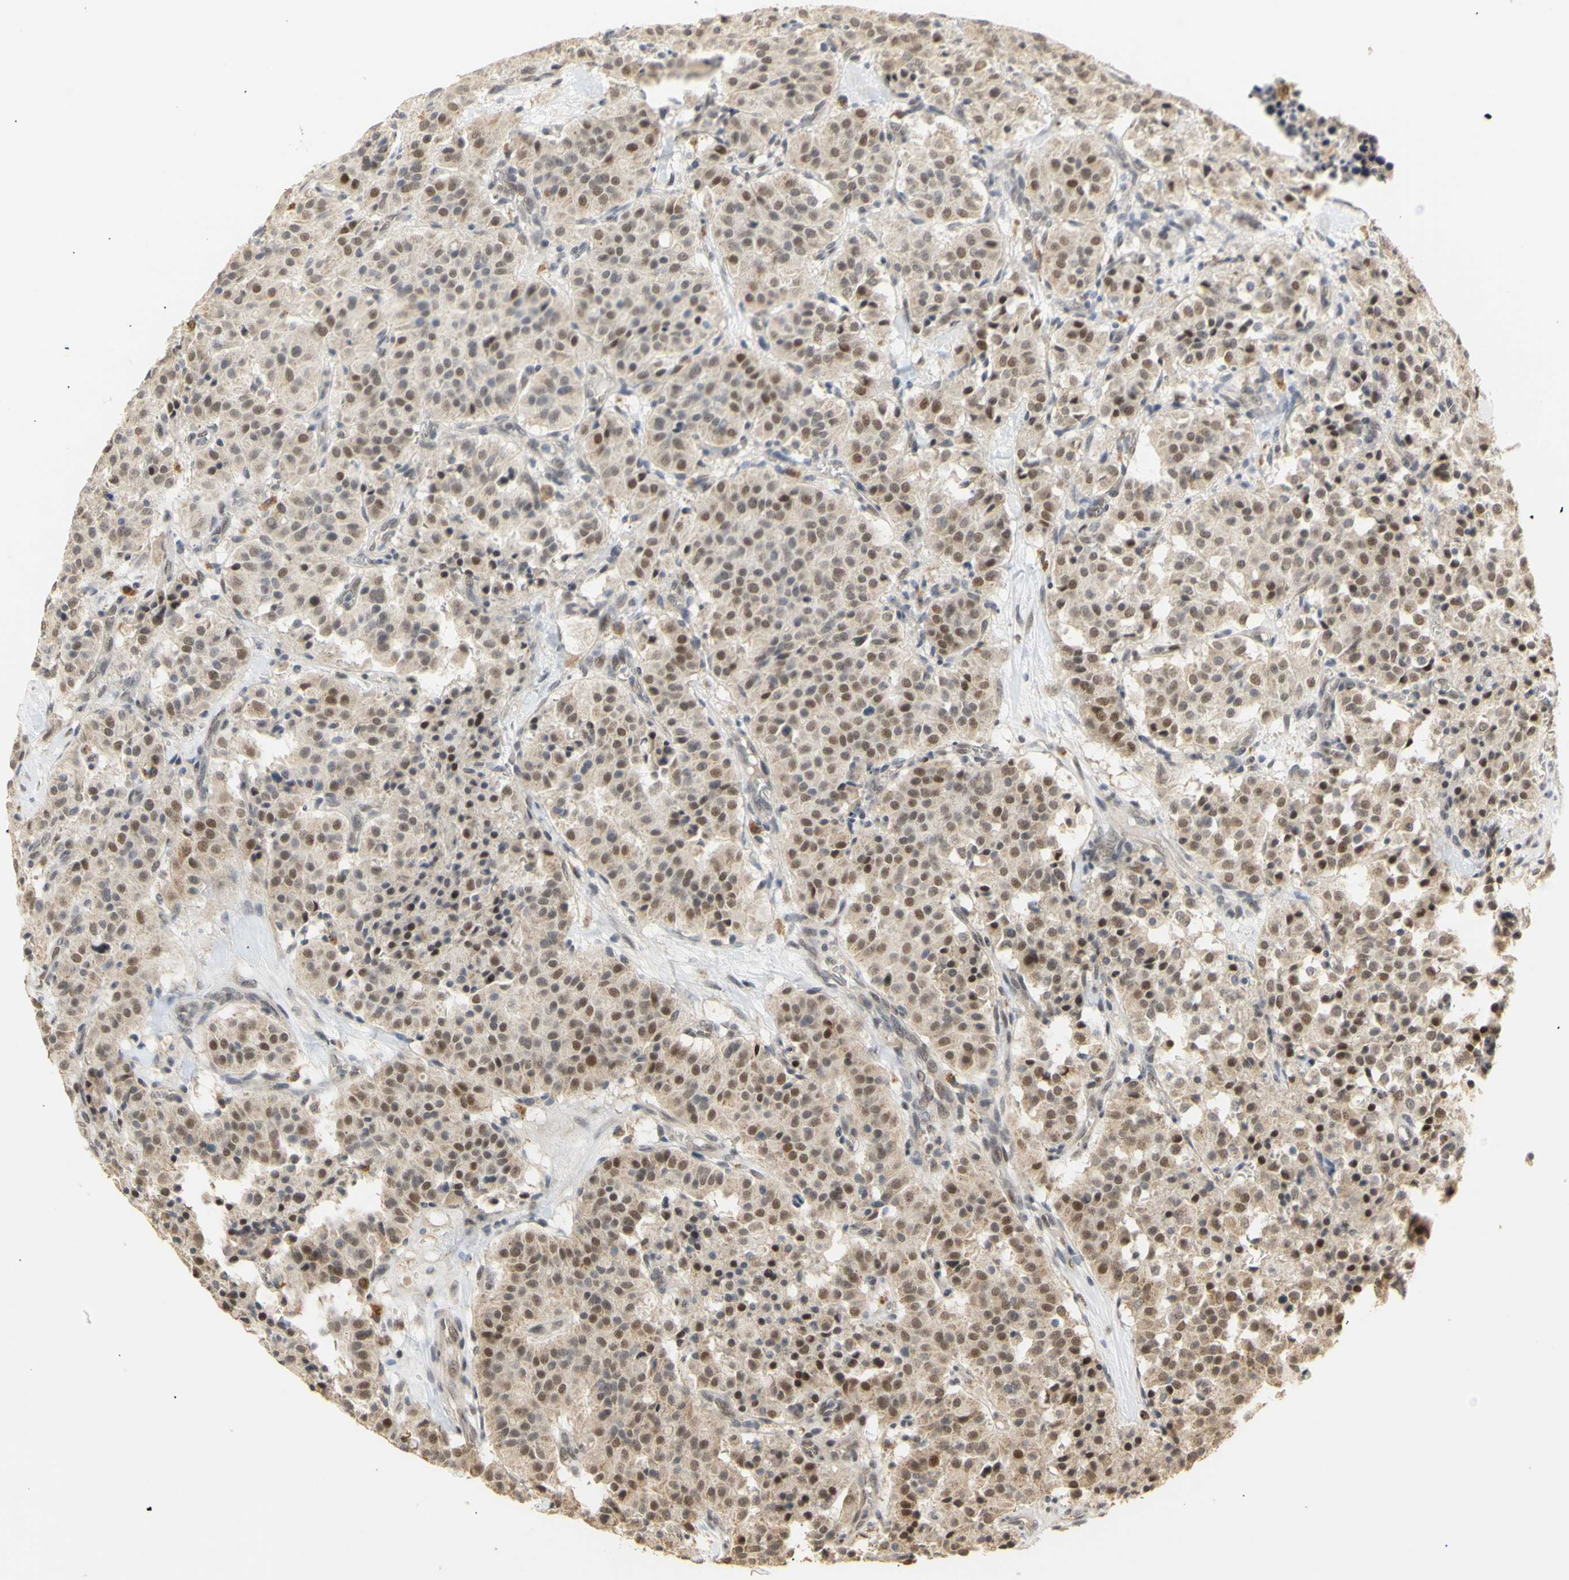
{"staining": {"intensity": "weak", "quantity": ">75%", "location": "cytoplasmic/membranous,nuclear"}, "tissue": "carcinoid", "cell_type": "Tumor cells", "image_type": "cancer", "snomed": [{"axis": "morphology", "description": "Carcinoid, malignant, NOS"}, {"axis": "topography", "description": "Lung"}], "caption": "Tumor cells exhibit weak cytoplasmic/membranous and nuclear staining in approximately >75% of cells in carcinoid (malignant). (DAB (3,3'-diaminobenzidine) IHC with brightfield microscopy, high magnification).", "gene": "GTF2E2", "patient": {"sex": "male", "age": 30}}